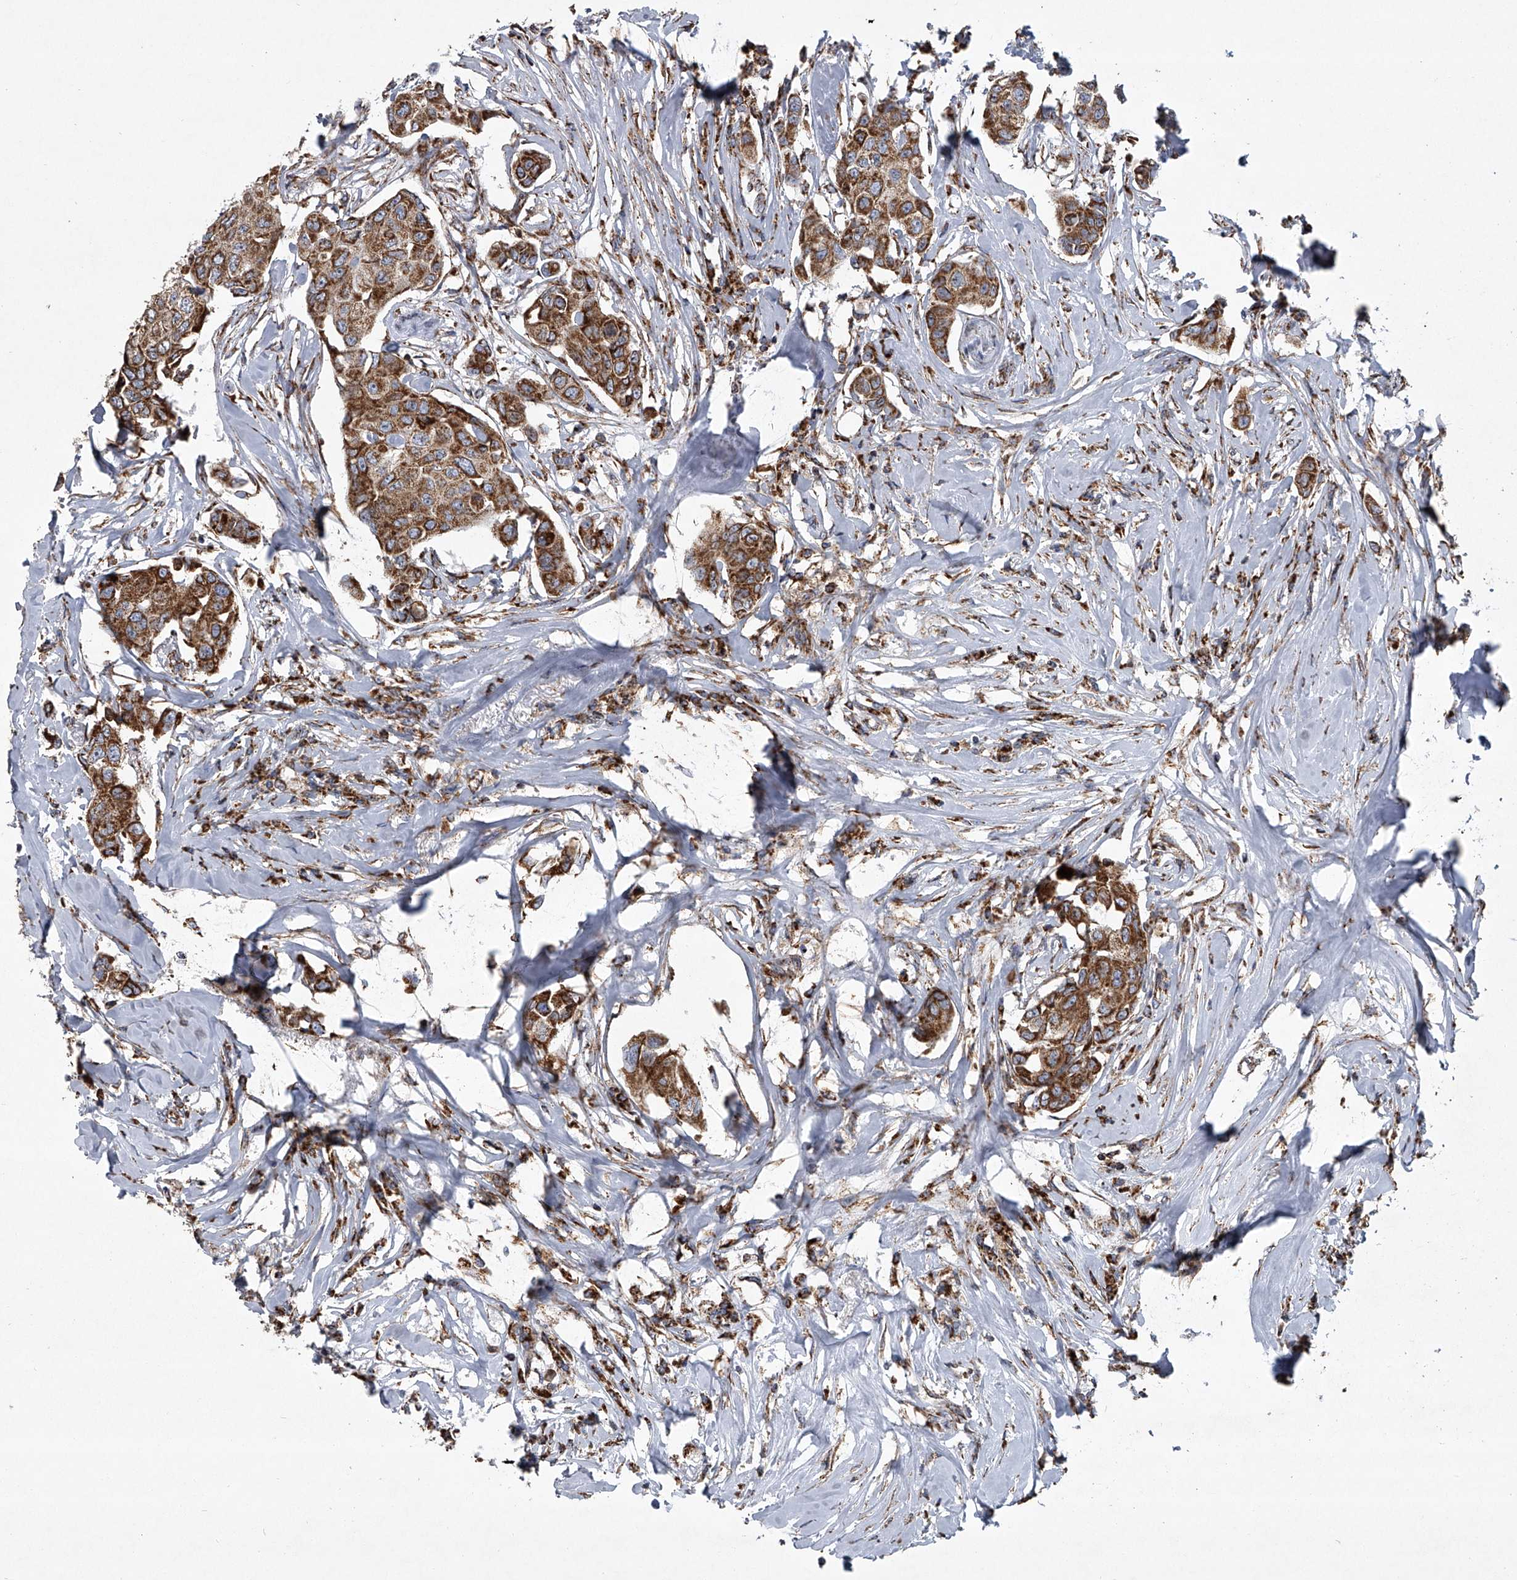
{"staining": {"intensity": "moderate", "quantity": ">75%", "location": "cytoplasmic/membranous"}, "tissue": "breast cancer", "cell_type": "Tumor cells", "image_type": "cancer", "snomed": [{"axis": "morphology", "description": "Duct carcinoma"}, {"axis": "topography", "description": "Breast"}], "caption": "Protein analysis of breast cancer tissue shows moderate cytoplasmic/membranous staining in approximately >75% of tumor cells.", "gene": "ZC3H15", "patient": {"sex": "female", "age": 80}}